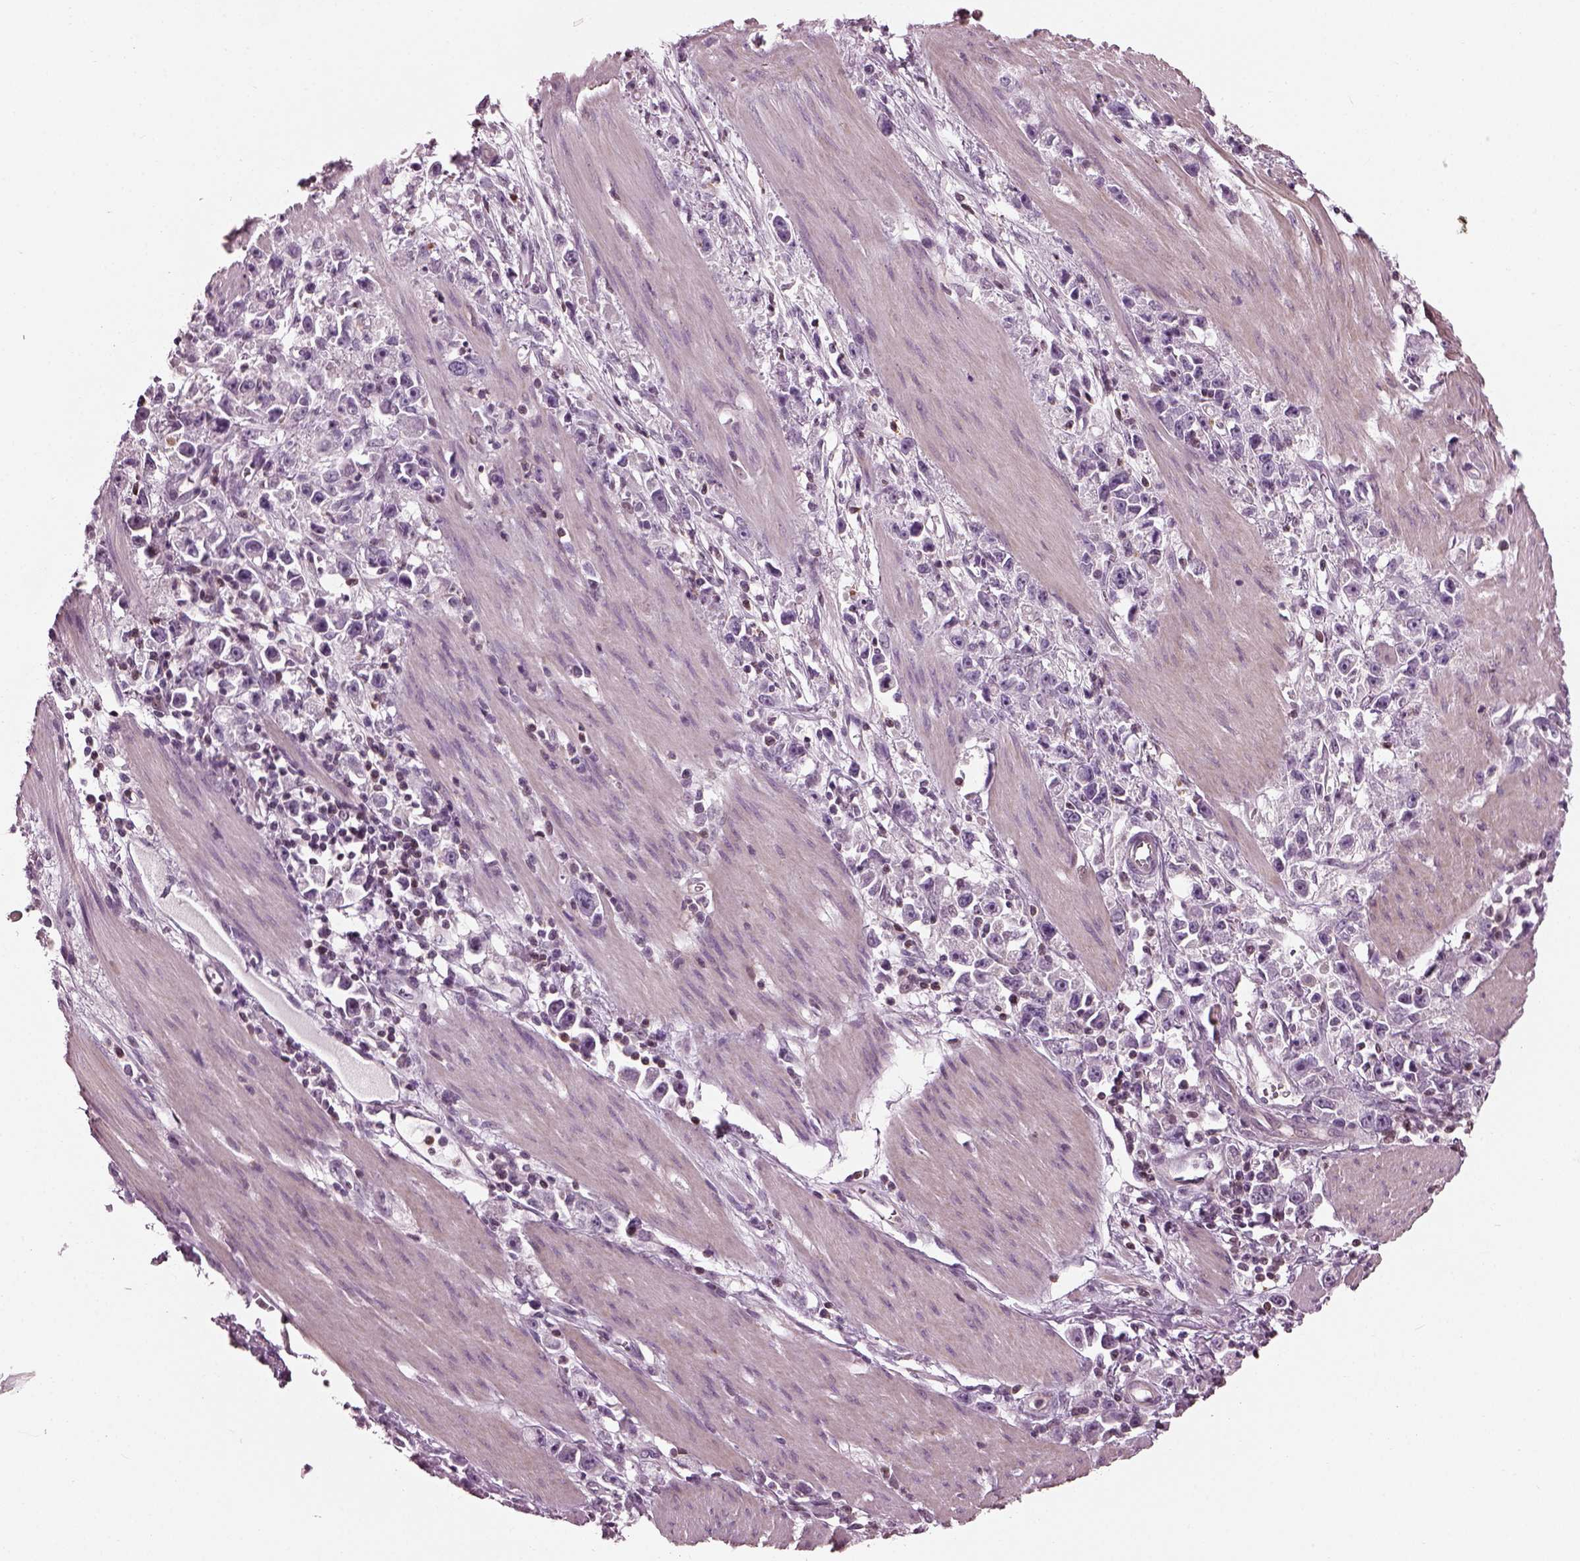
{"staining": {"intensity": "negative", "quantity": "none", "location": "none"}, "tissue": "stomach cancer", "cell_type": "Tumor cells", "image_type": "cancer", "snomed": [{"axis": "morphology", "description": "Adenocarcinoma, NOS"}, {"axis": "topography", "description": "Stomach"}], "caption": "There is no significant positivity in tumor cells of stomach cancer (adenocarcinoma).", "gene": "BFSP1", "patient": {"sex": "female", "age": 59}}